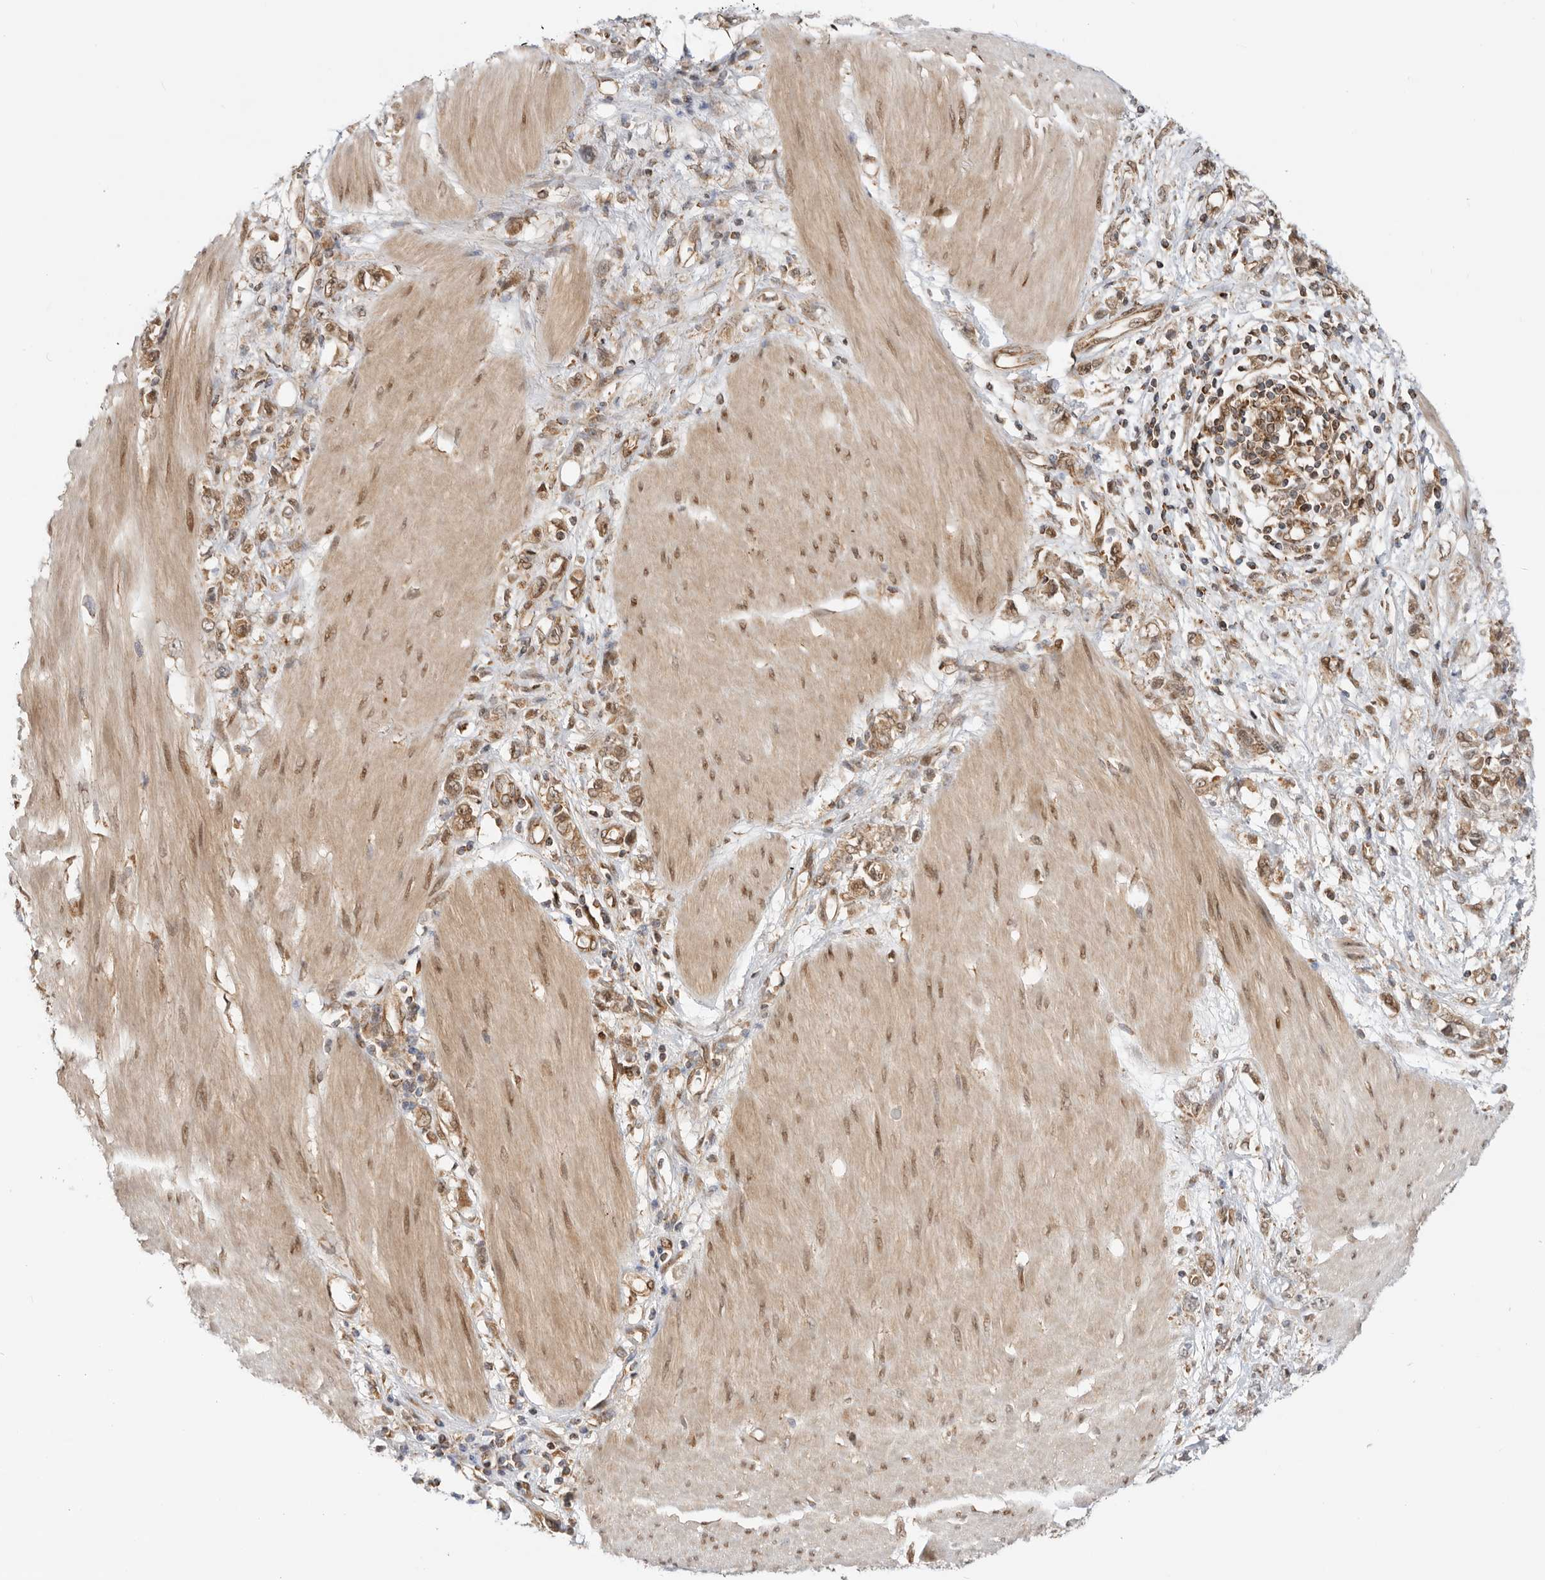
{"staining": {"intensity": "moderate", "quantity": ">75%", "location": "cytoplasmic/membranous"}, "tissue": "stomach cancer", "cell_type": "Tumor cells", "image_type": "cancer", "snomed": [{"axis": "morphology", "description": "Adenocarcinoma, NOS"}, {"axis": "topography", "description": "Stomach"}], "caption": "About >75% of tumor cells in stomach cancer exhibit moderate cytoplasmic/membranous protein positivity as visualized by brown immunohistochemical staining.", "gene": "DCAF8", "patient": {"sex": "female", "age": 76}}